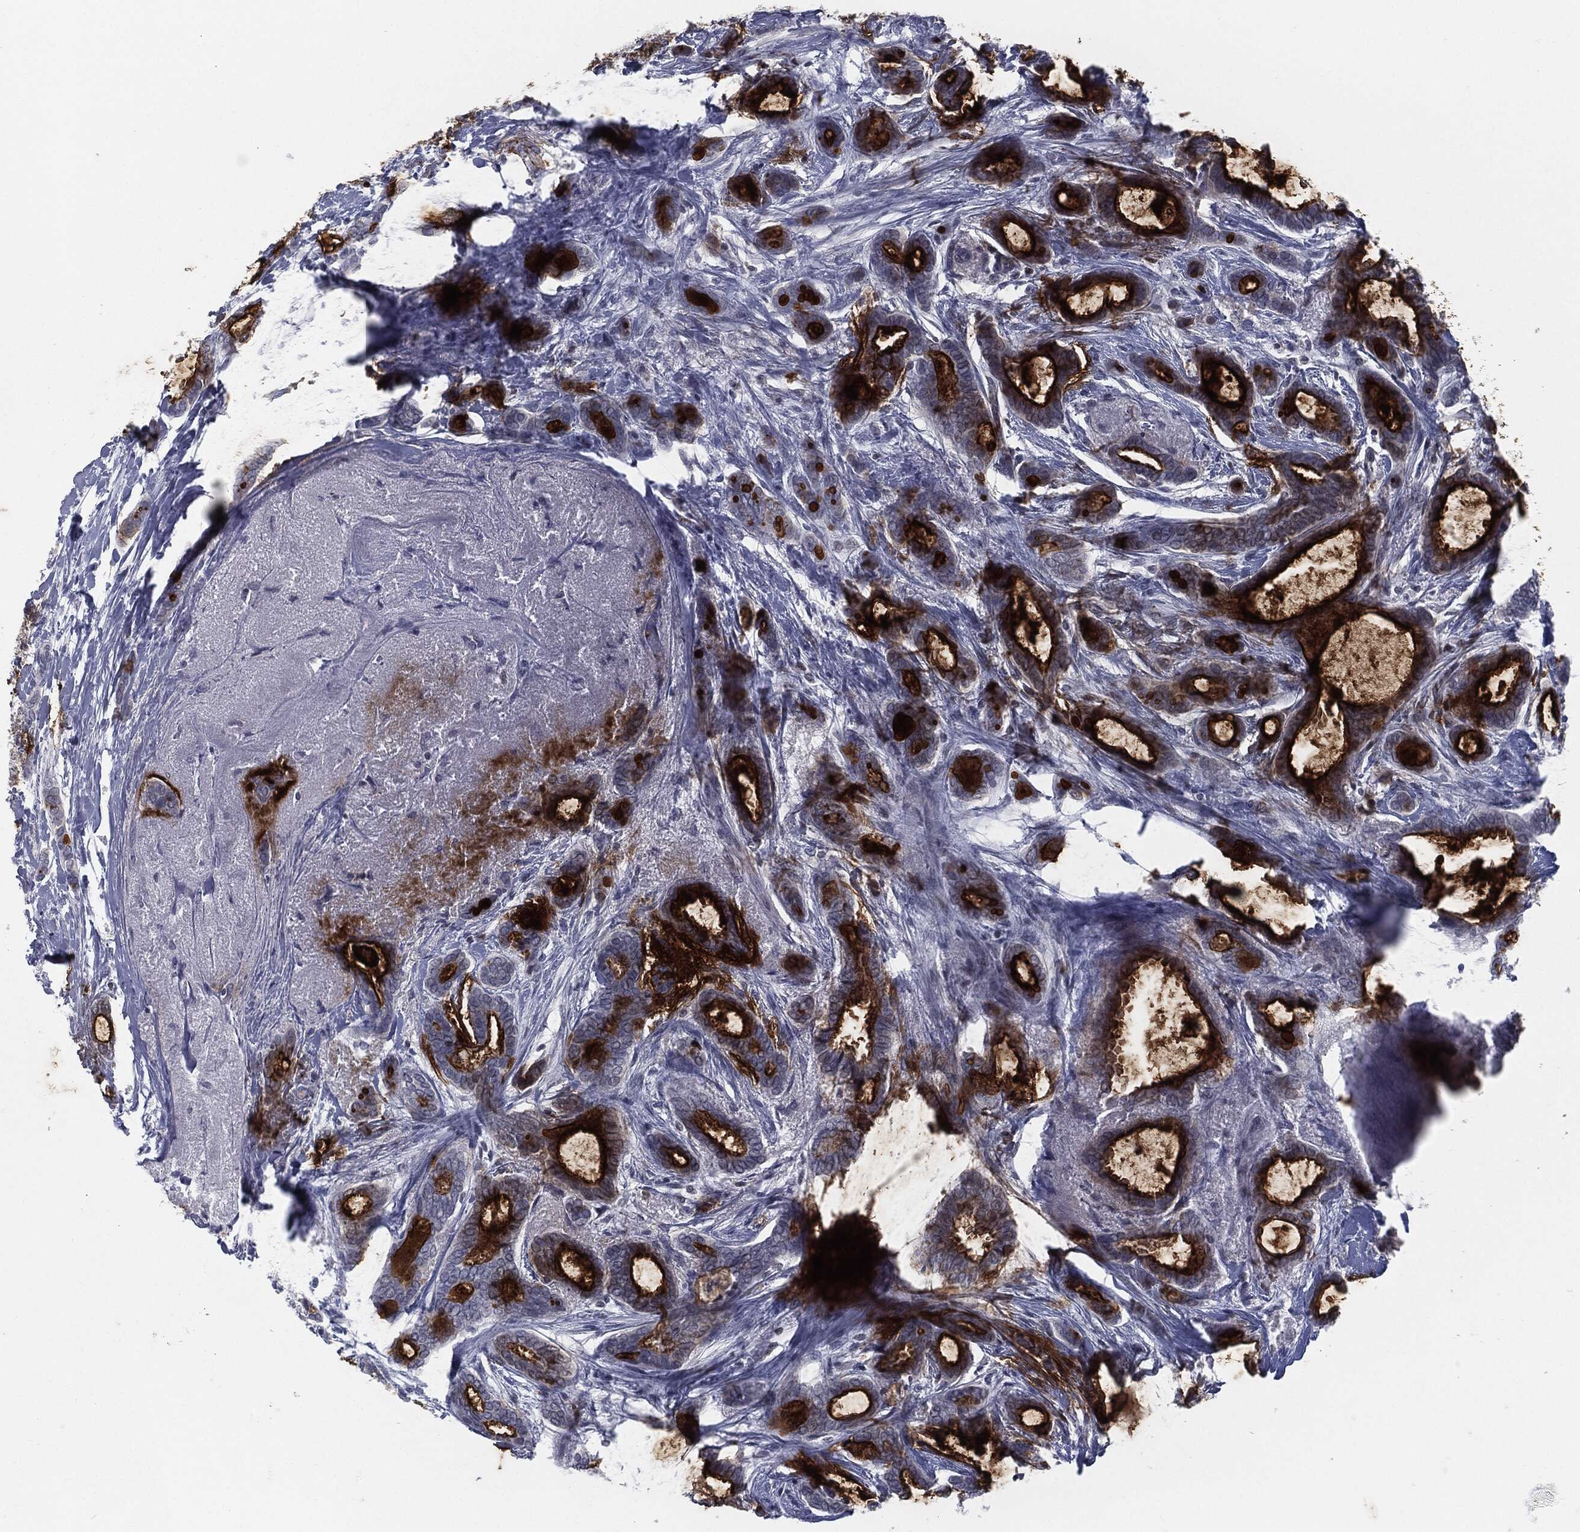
{"staining": {"intensity": "strong", "quantity": "25%-75%", "location": "cytoplasmic/membranous"}, "tissue": "breast cancer", "cell_type": "Tumor cells", "image_type": "cancer", "snomed": [{"axis": "morphology", "description": "Duct carcinoma"}, {"axis": "topography", "description": "Breast"}], "caption": "Brown immunohistochemical staining in breast infiltrating ductal carcinoma displays strong cytoplasmic/membranous positivity in about 25%-75% of tumor cells.", "gene": "PROM1", "patient": {"sex": "female", "age": 51}}